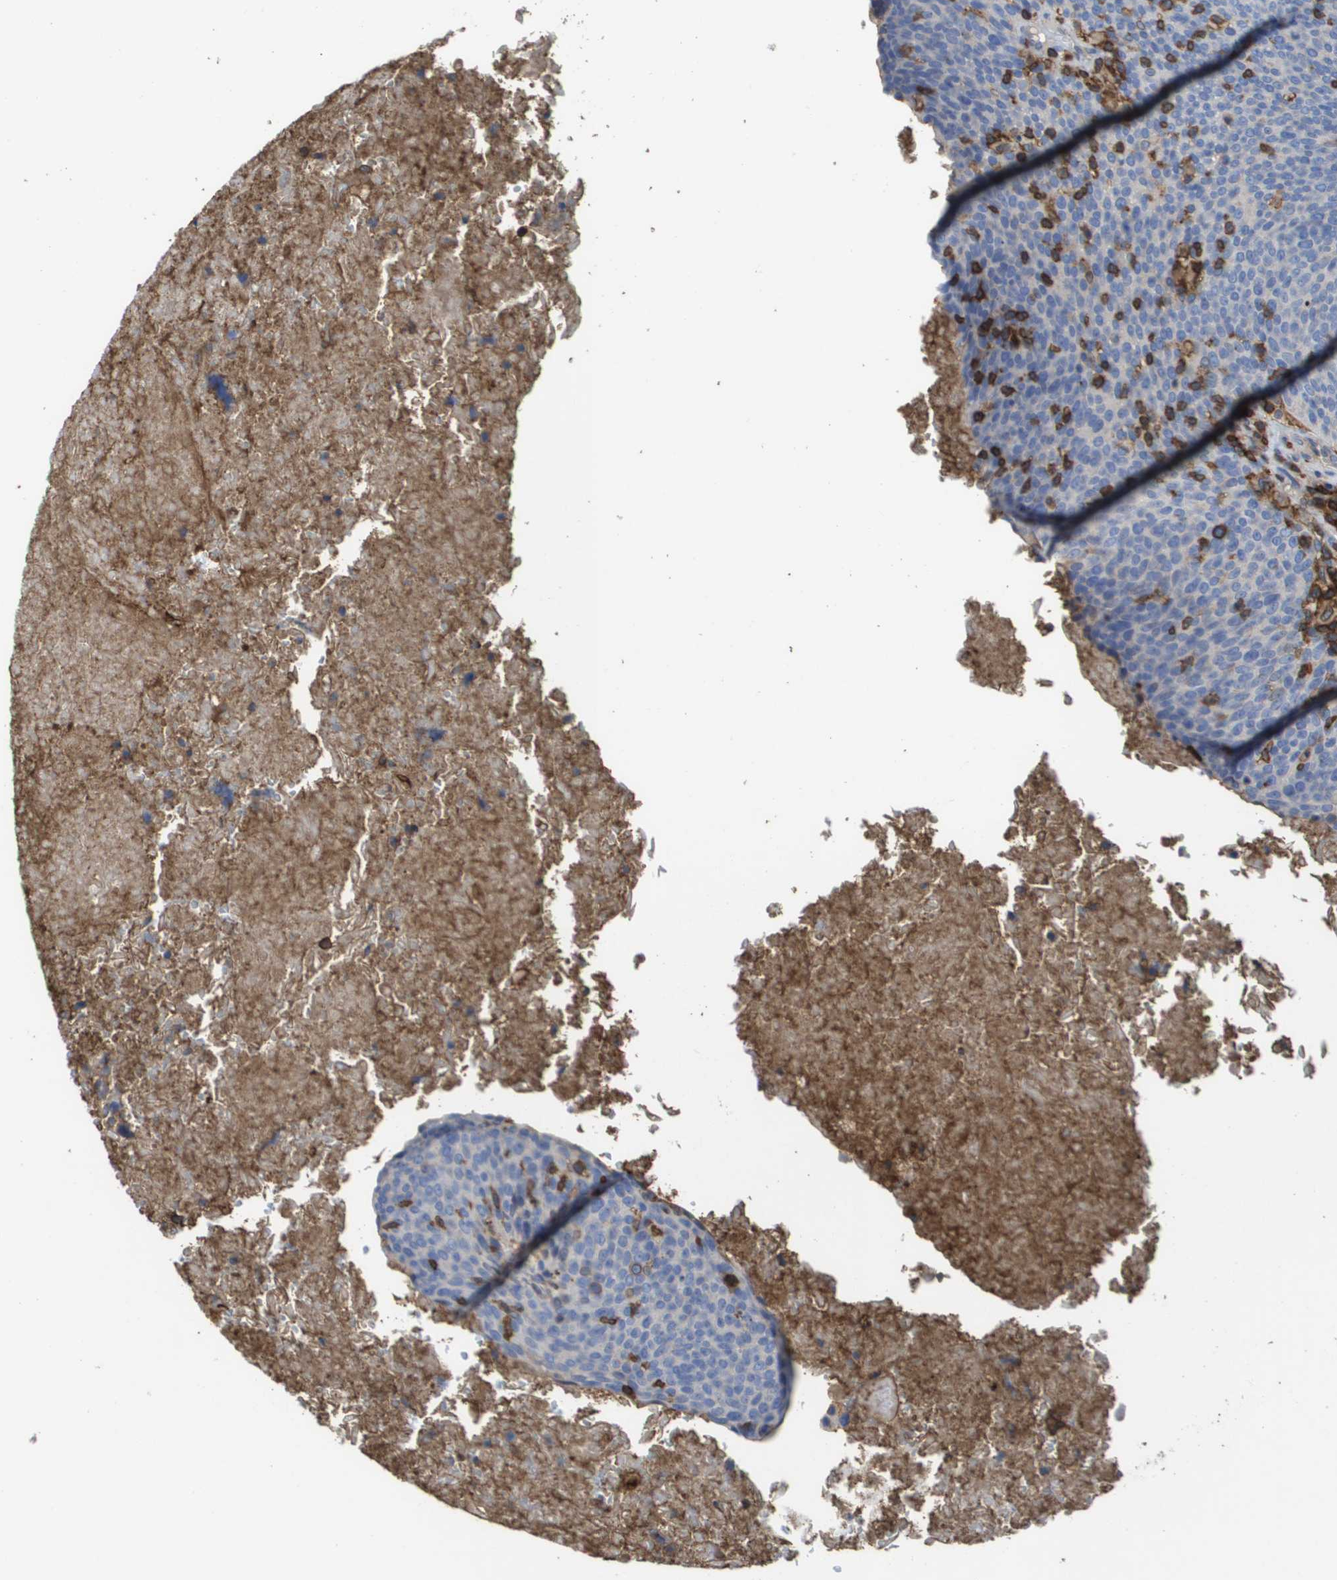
{"staining": {"intensity": "negative", "quantity": "none", "location": "none"}, "tissue": "head and neck cancer", "cell_type": "Tumor cells", "image_type": "cancer", "snomed": [{"axis": "morphology", "description": "Squamous cell carcinoma, NOS"}, {"axis": "morphology", "description": "Squamous cell carcinoma, metastatic, NOS"}, {"axis": "topography", "description": "Lymph node"}, {"axis": "topography", "description": "Head-Neck"}], "caption": "A high-resolution micrograph shows IHC staining of head and neck cancer, which reveals no significant staining in tumor cells.", "gene": "PASK", "patient": {"sex": "male", "age": 62}}